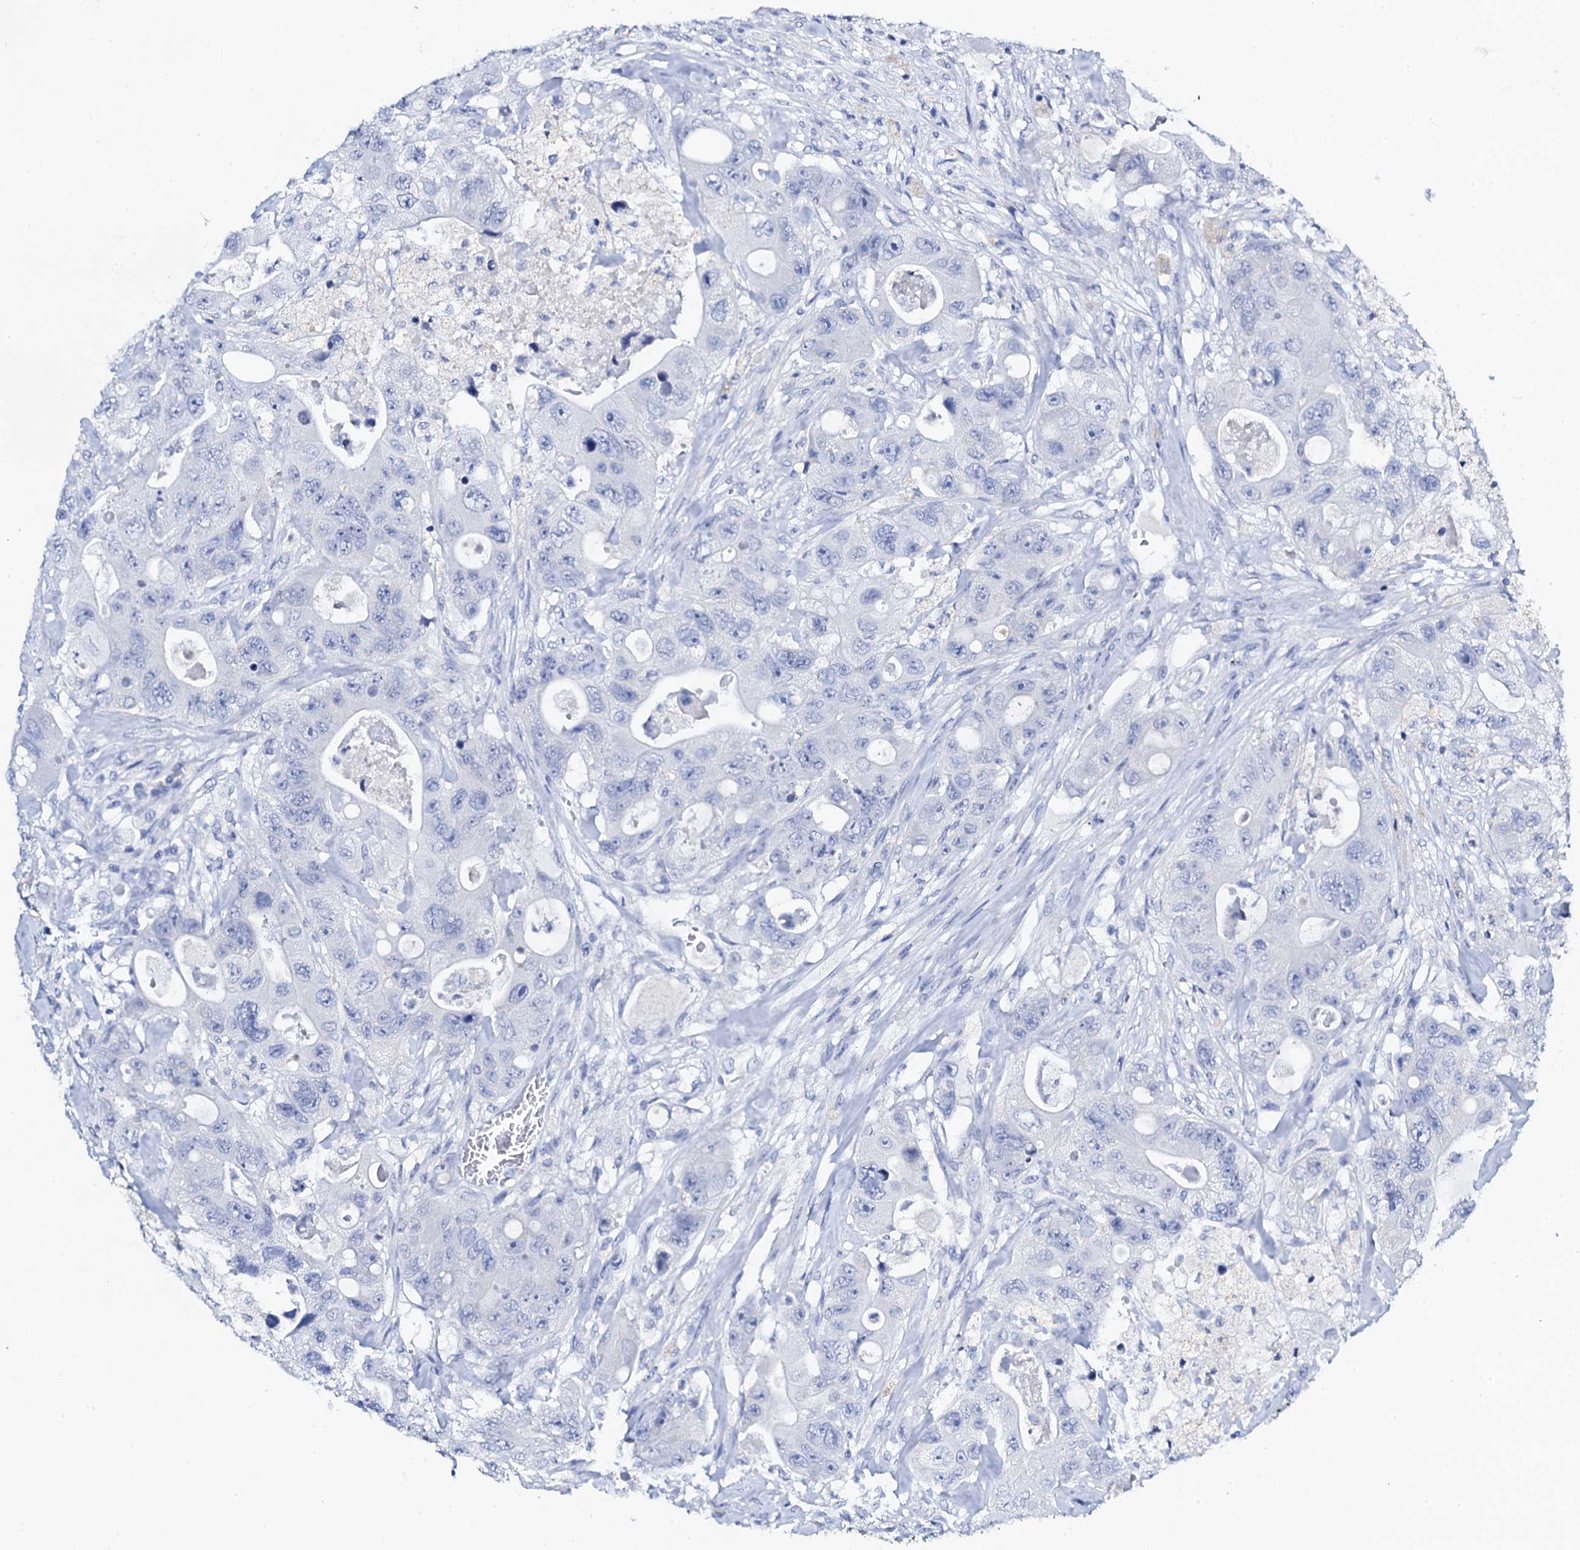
{"staining": {"intensity": "negative", "quantity": "none", "location": "none"}, "tissue": "colorectal cancer", "cell_type": "Tumor cells", "image_type": "cancer", "snomed": [{"axis": "morphology", "description": "Adenocarcinoma, NOS"}, {"axis": "topography", "description": "Colon"}], "caption": "IHC micrograph of neoplastic tissue: colorectal cancer stained with DAB exhibits no significant protein staining in tumor cells. (Brightfield microscopy of DAB (3,3'-diaminobenzidine) IHC at high magnification).", "gene": "FBXL16", "patient": {"sex": "female", "age": 46}}